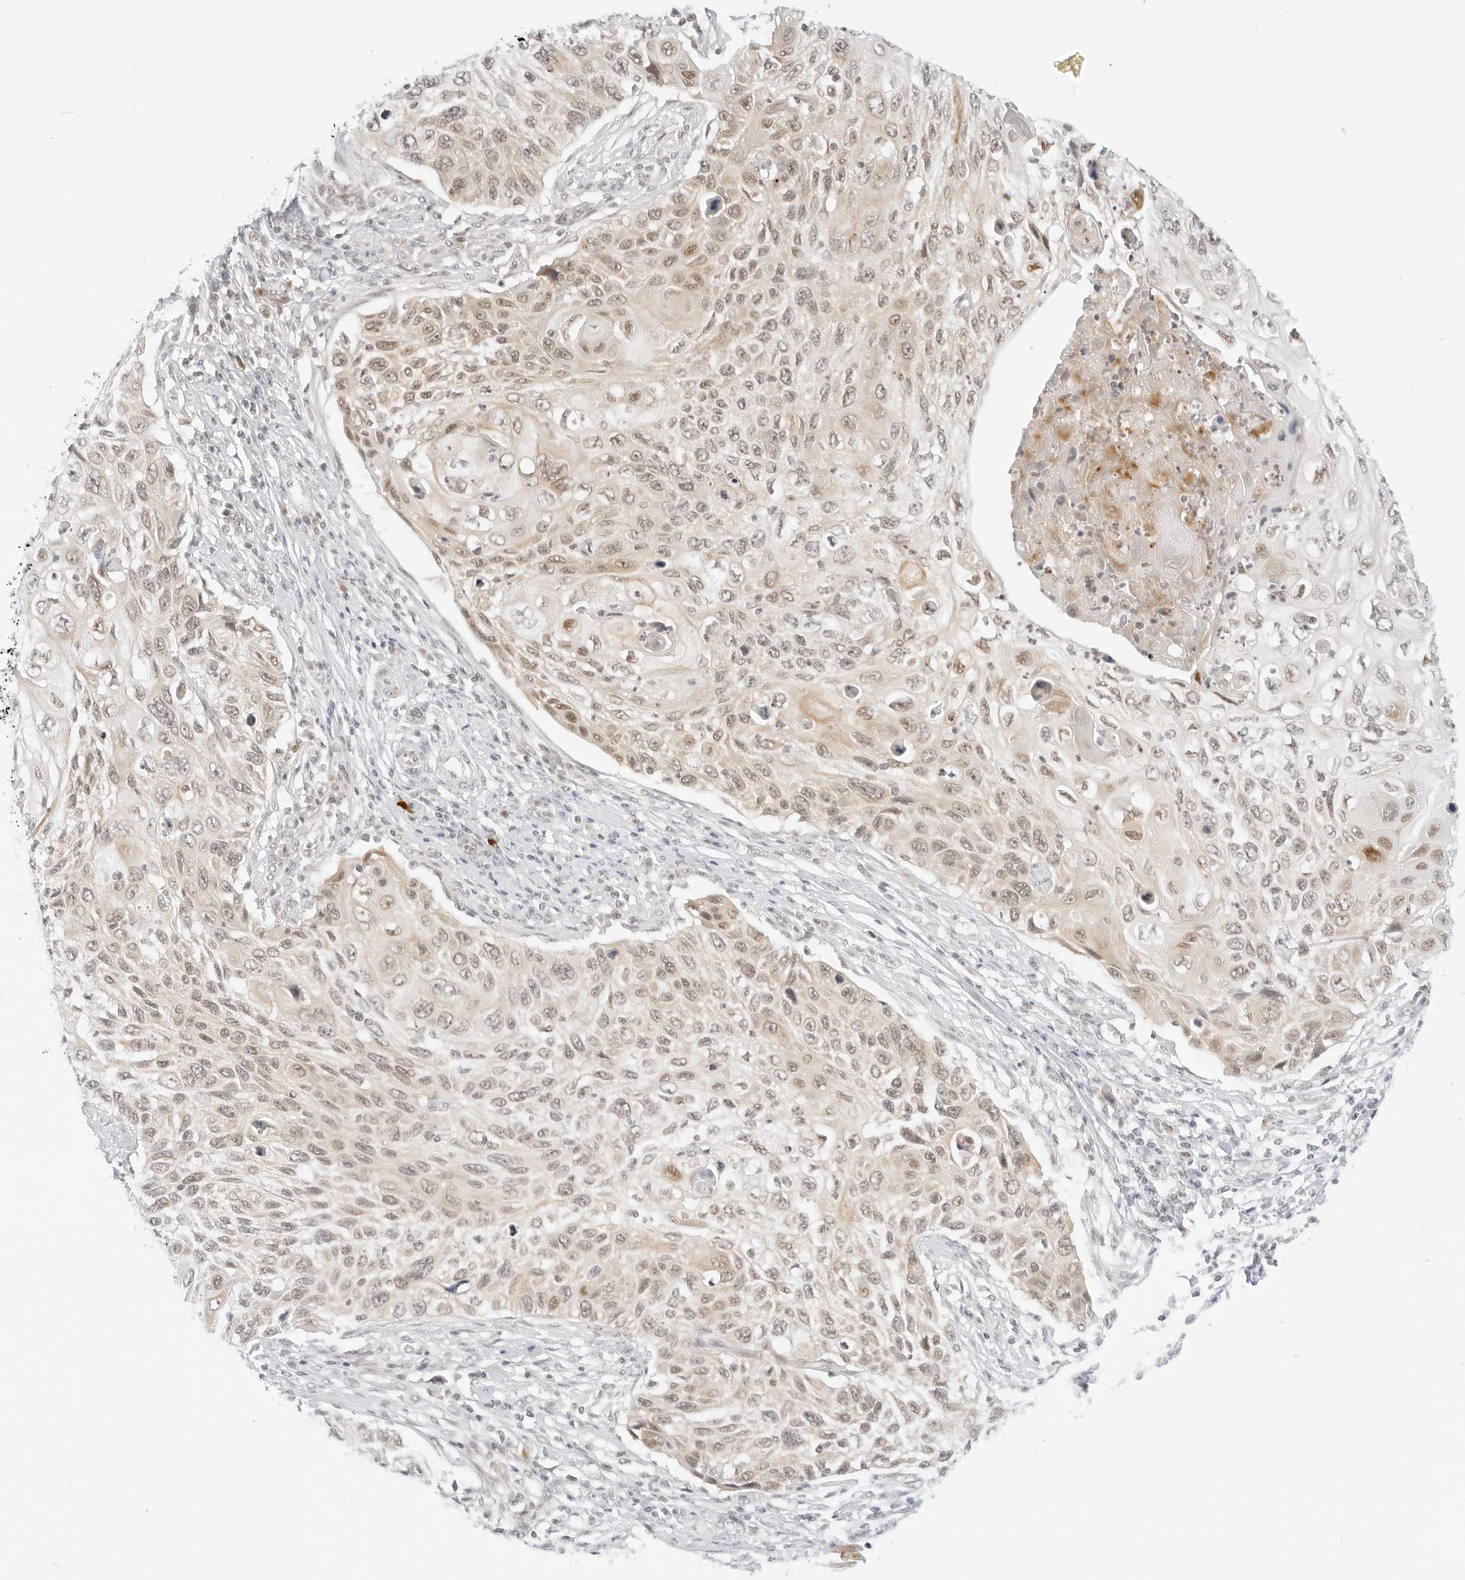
{"staining": {"intensity": "weak", "quantity": "25%-75%", "location": "cytoplasmic/membranous,nuclear"}, "tissue": "cervical cancer", "cell_type": "Tumor cells", "image_type": "cancer", "snomed": [{"axis": "morphology", "description": "Squamous cell carcinoma, NOS"}, {"axis": "topography", "description": "Cervix"}], "caption": "Squamous cell carcinoma (cervical) tissue reveals weak cytoplasmic/membranous and nuclear positivity in approximately 25%-75% of tumor cells The staining is performed using DAB brown chromogen to label protein expression. The nuclei are counter-stained blue using hematoxylin.", "gene": "POLR3C", "patient": {"sex": "female", "age": 70}}